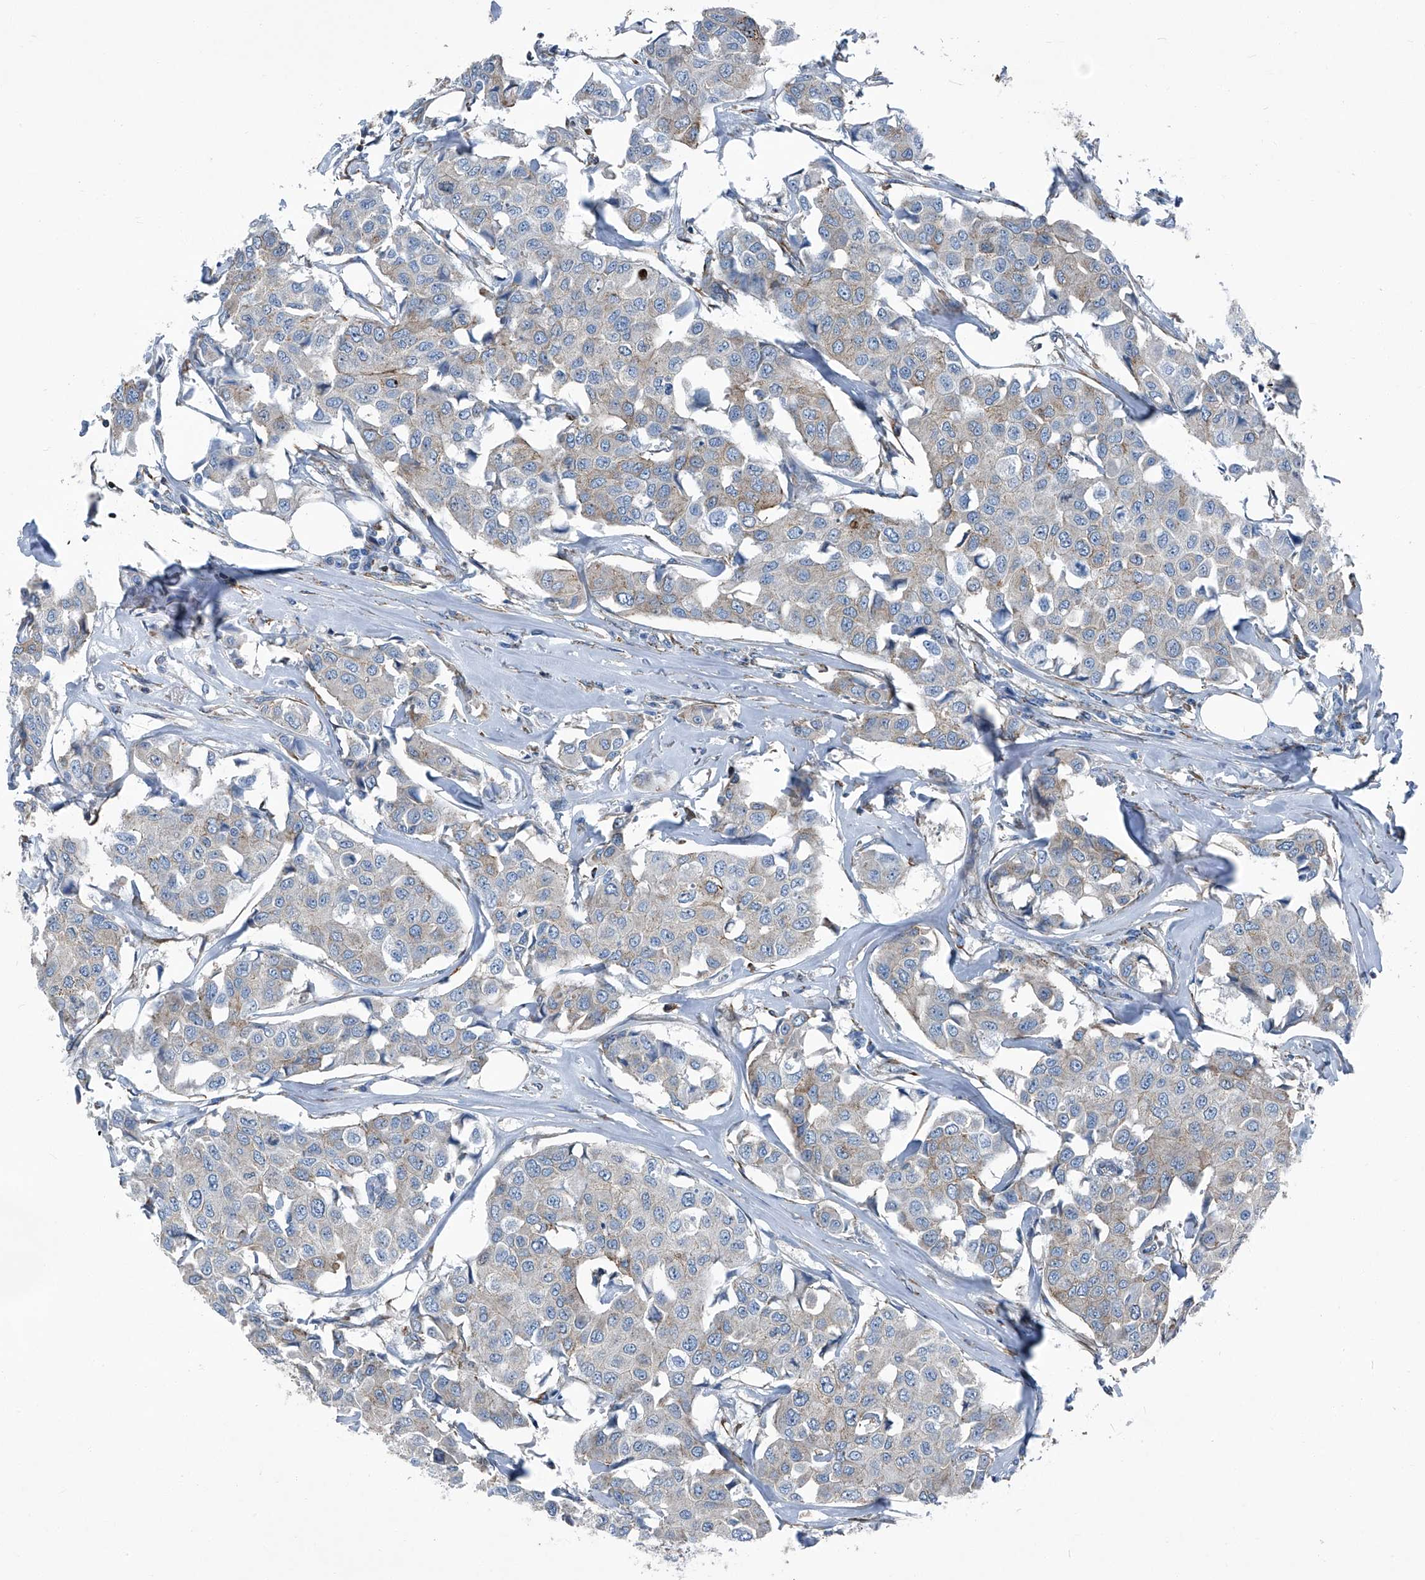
{"staining": {"intensity": "weak", "quantity": "<25%", "location": "cytoplasmic/membranous"}, "tissue": "breast cancer", "cell_type": "Tumor cells", "image_type": "cancer", "snomed": [{"axis": "morphology", "description": "Duct carcinoma"}, {"axis": "topography", "description": "Breast"}], "caption": "A micrograph of breast cancer (infiltrating ductal carcinoma) stained for a protein displays no brown staining in tumor cells. (DAB (3,3'-diaminobenzidine) immunohistochemistry (IHC) with hematoxylin counter stain).", "gene": "SEPTIN7", "patient": {"sex": "female", "age": 80}}